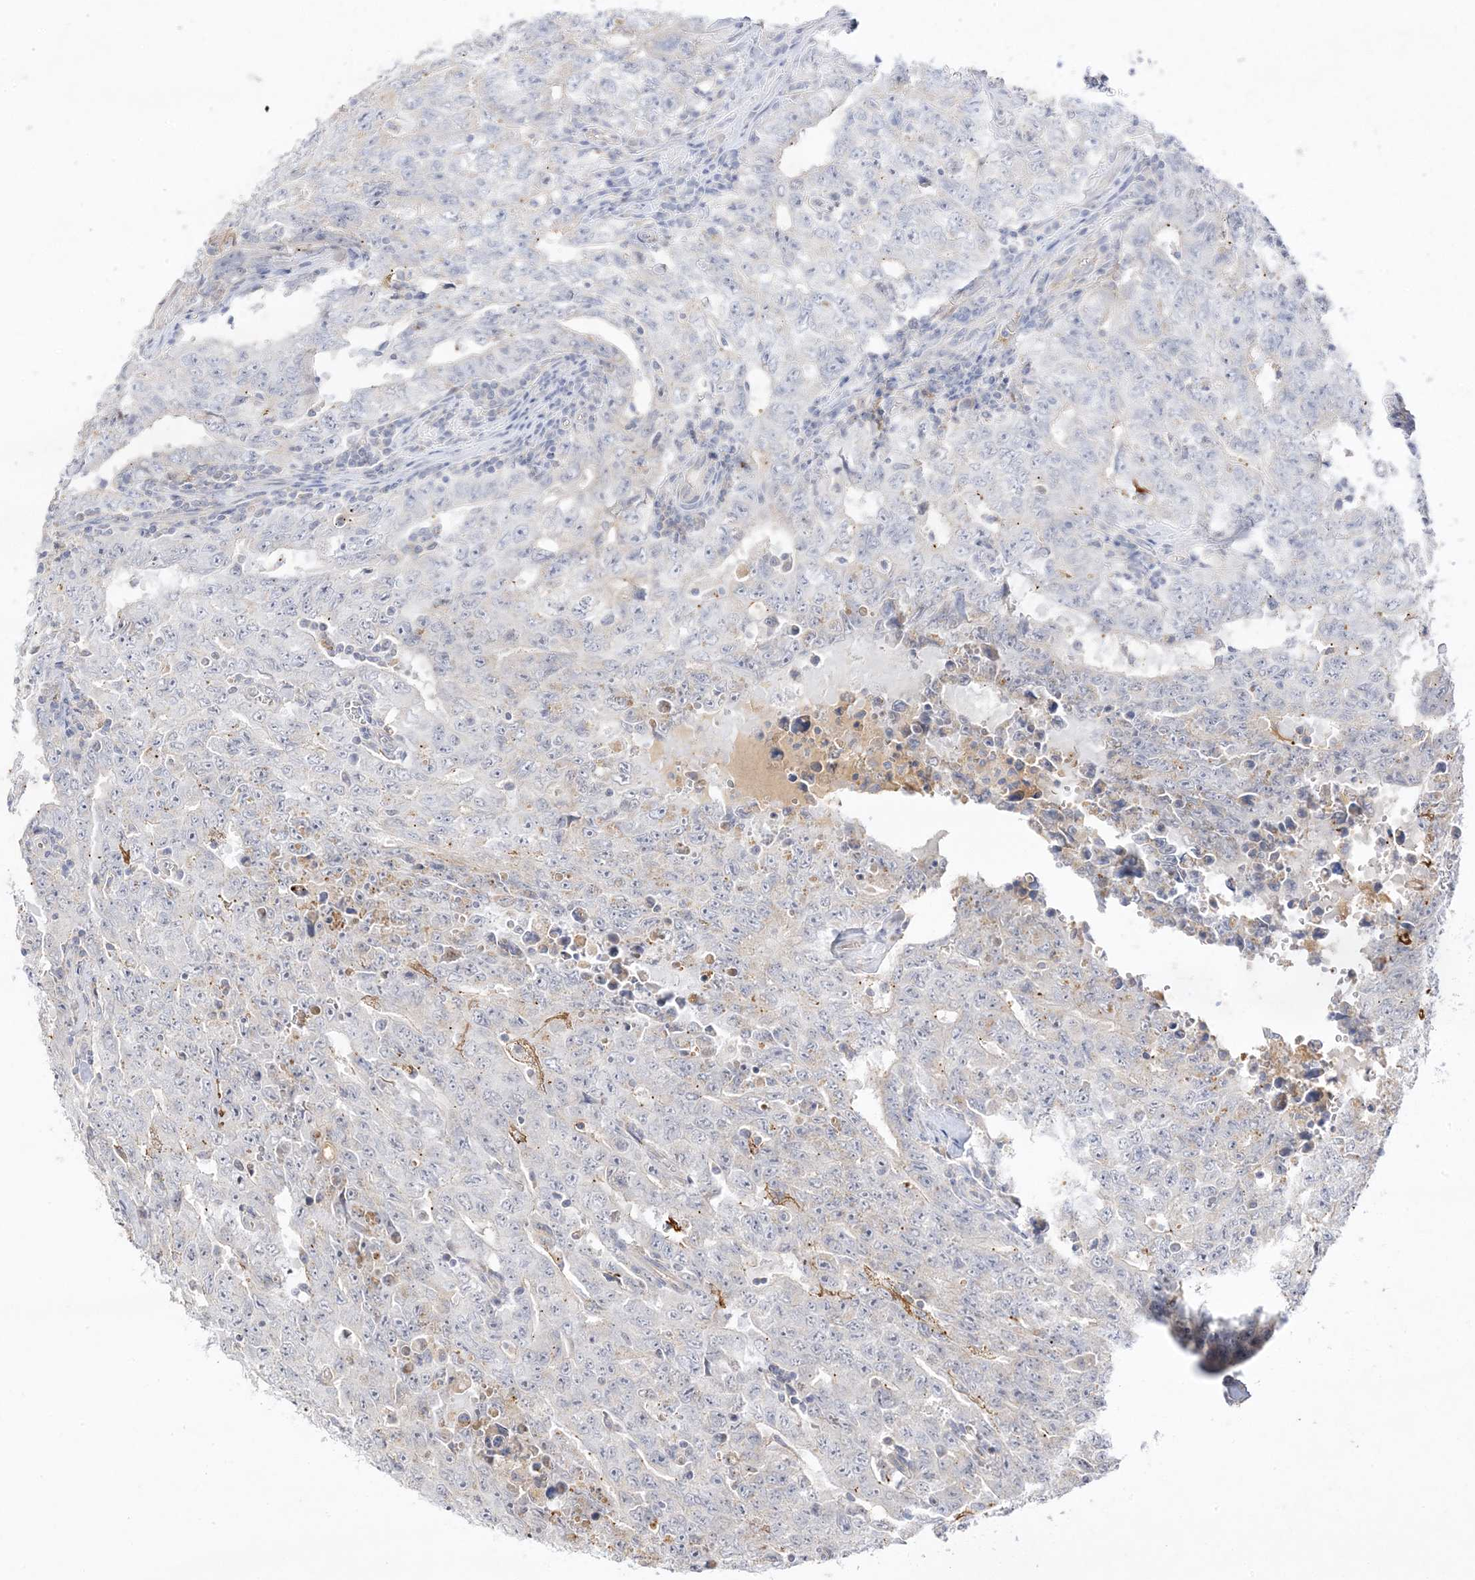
{"staining": {"intensity": "negative", "quantity": "none", "location": "none"}, "tissue": "testis cancer", "cell_type": "Tumor cells", "image_type": "cancer", "snomed": [{"axis": "morphology", "description": "Carcinoma, Embryonal, NOS"}, {"axis": "topography", "description": "Testis"}], "caption": "High power microscopy photomicrograph of an immunohistochemistry photomicrograph of embryonal carcinoma (testis), revealing no significant staining in tumor cells. (DAB immunohistochemistry visualized using brightfield microscopy, high magnification).", "gene": "TRANK1", "patient": {"sex": "male", "age": 26}}